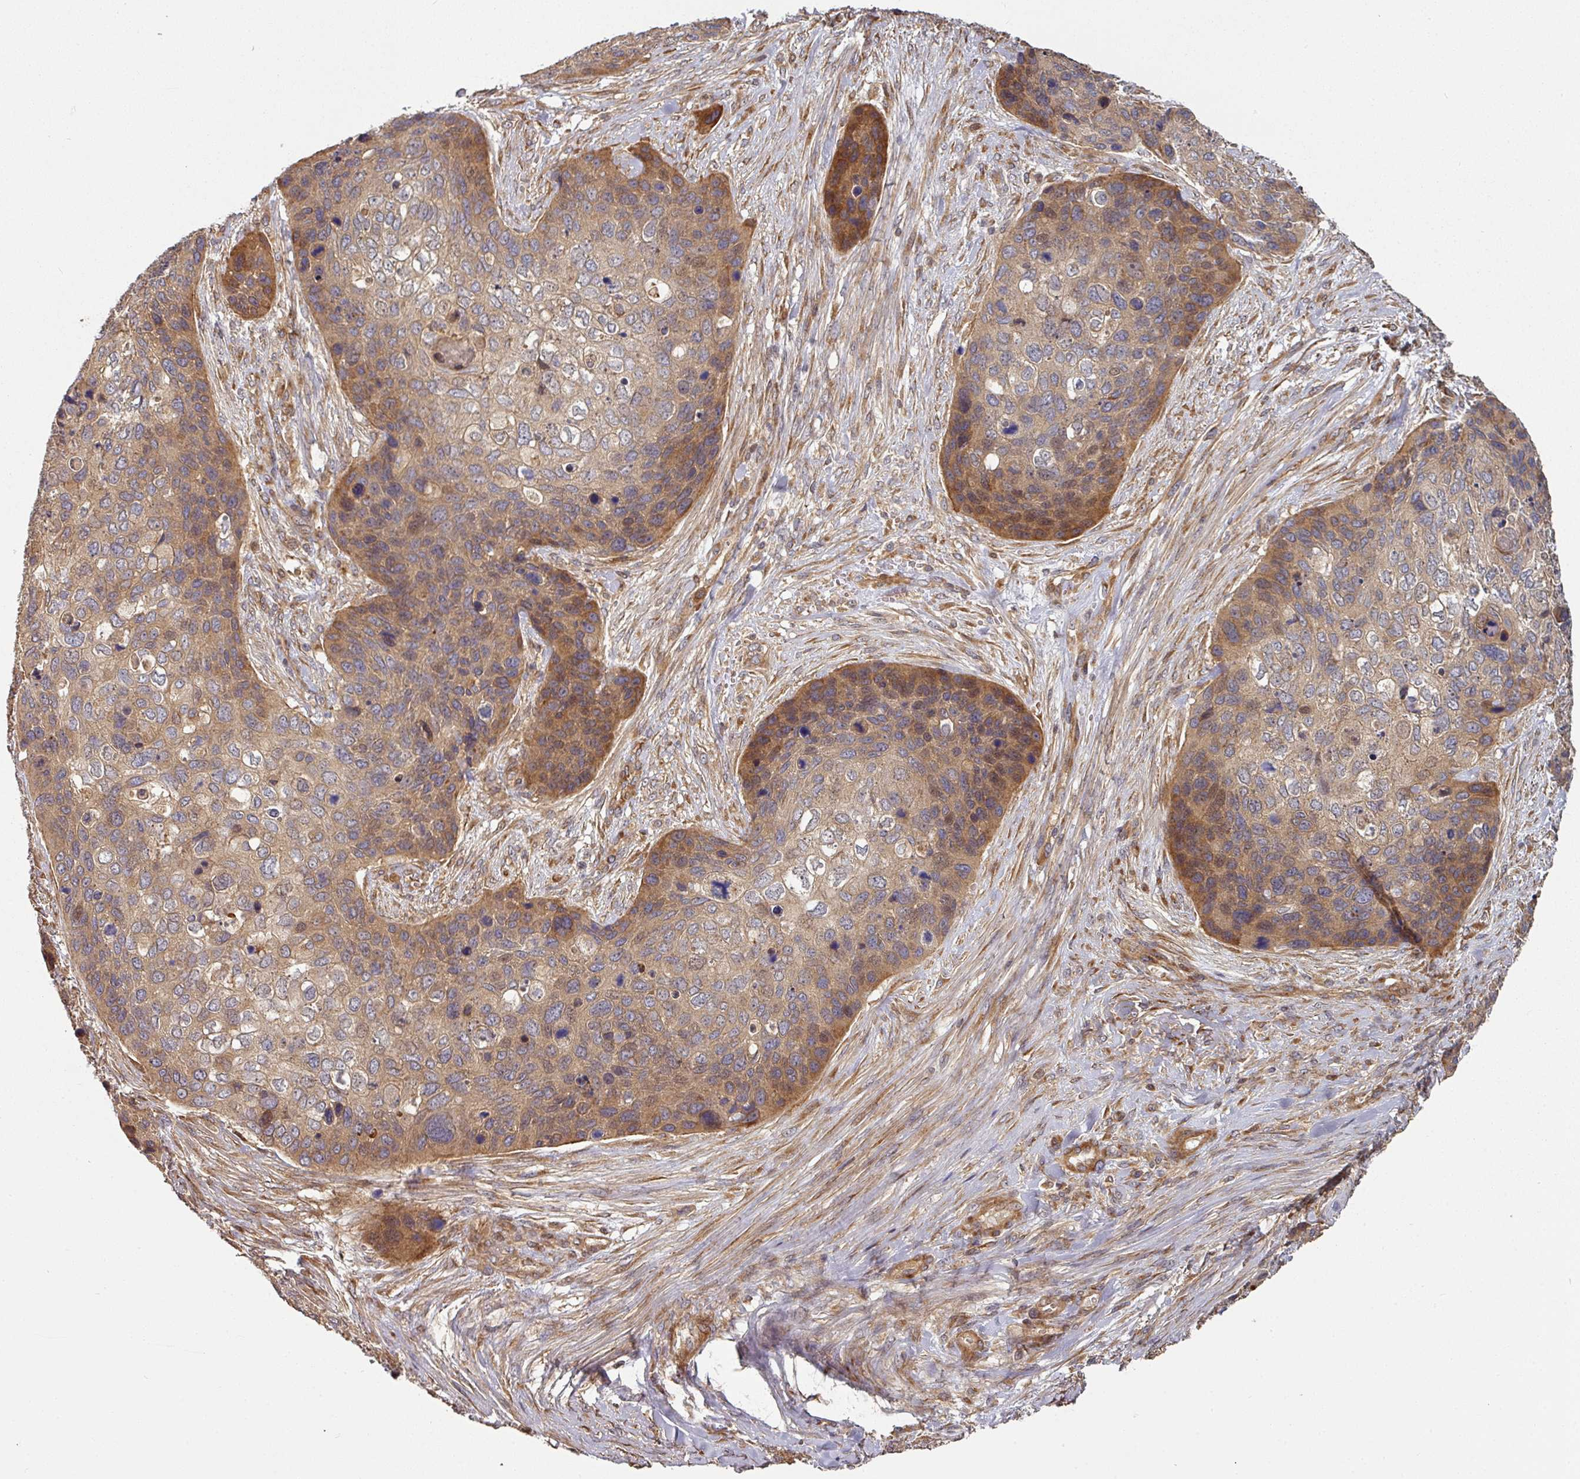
{"staining": {"intensity": "moderate", "quantity": "25%-75%", "location": "cytoplasmic/membranous"}, "tissue": "skin cancer", "cell_type": "Tumor cells", "image_type": "cancer", "snomed": [{"axis": "morphology", "description": "Basal cell carcinoma"}, {"axis": "topography", "description": "Skin"}], "caption": "Tumor cells show medium levels of moderate cytoplasmic/membranous staining in about 25%-75% of cells in human skin cancer. (DAB IHC, brown staining for protein, blue staining for nuclei).", "gene": "SIK1", "patient": {"sex": "female", "age": 74}}